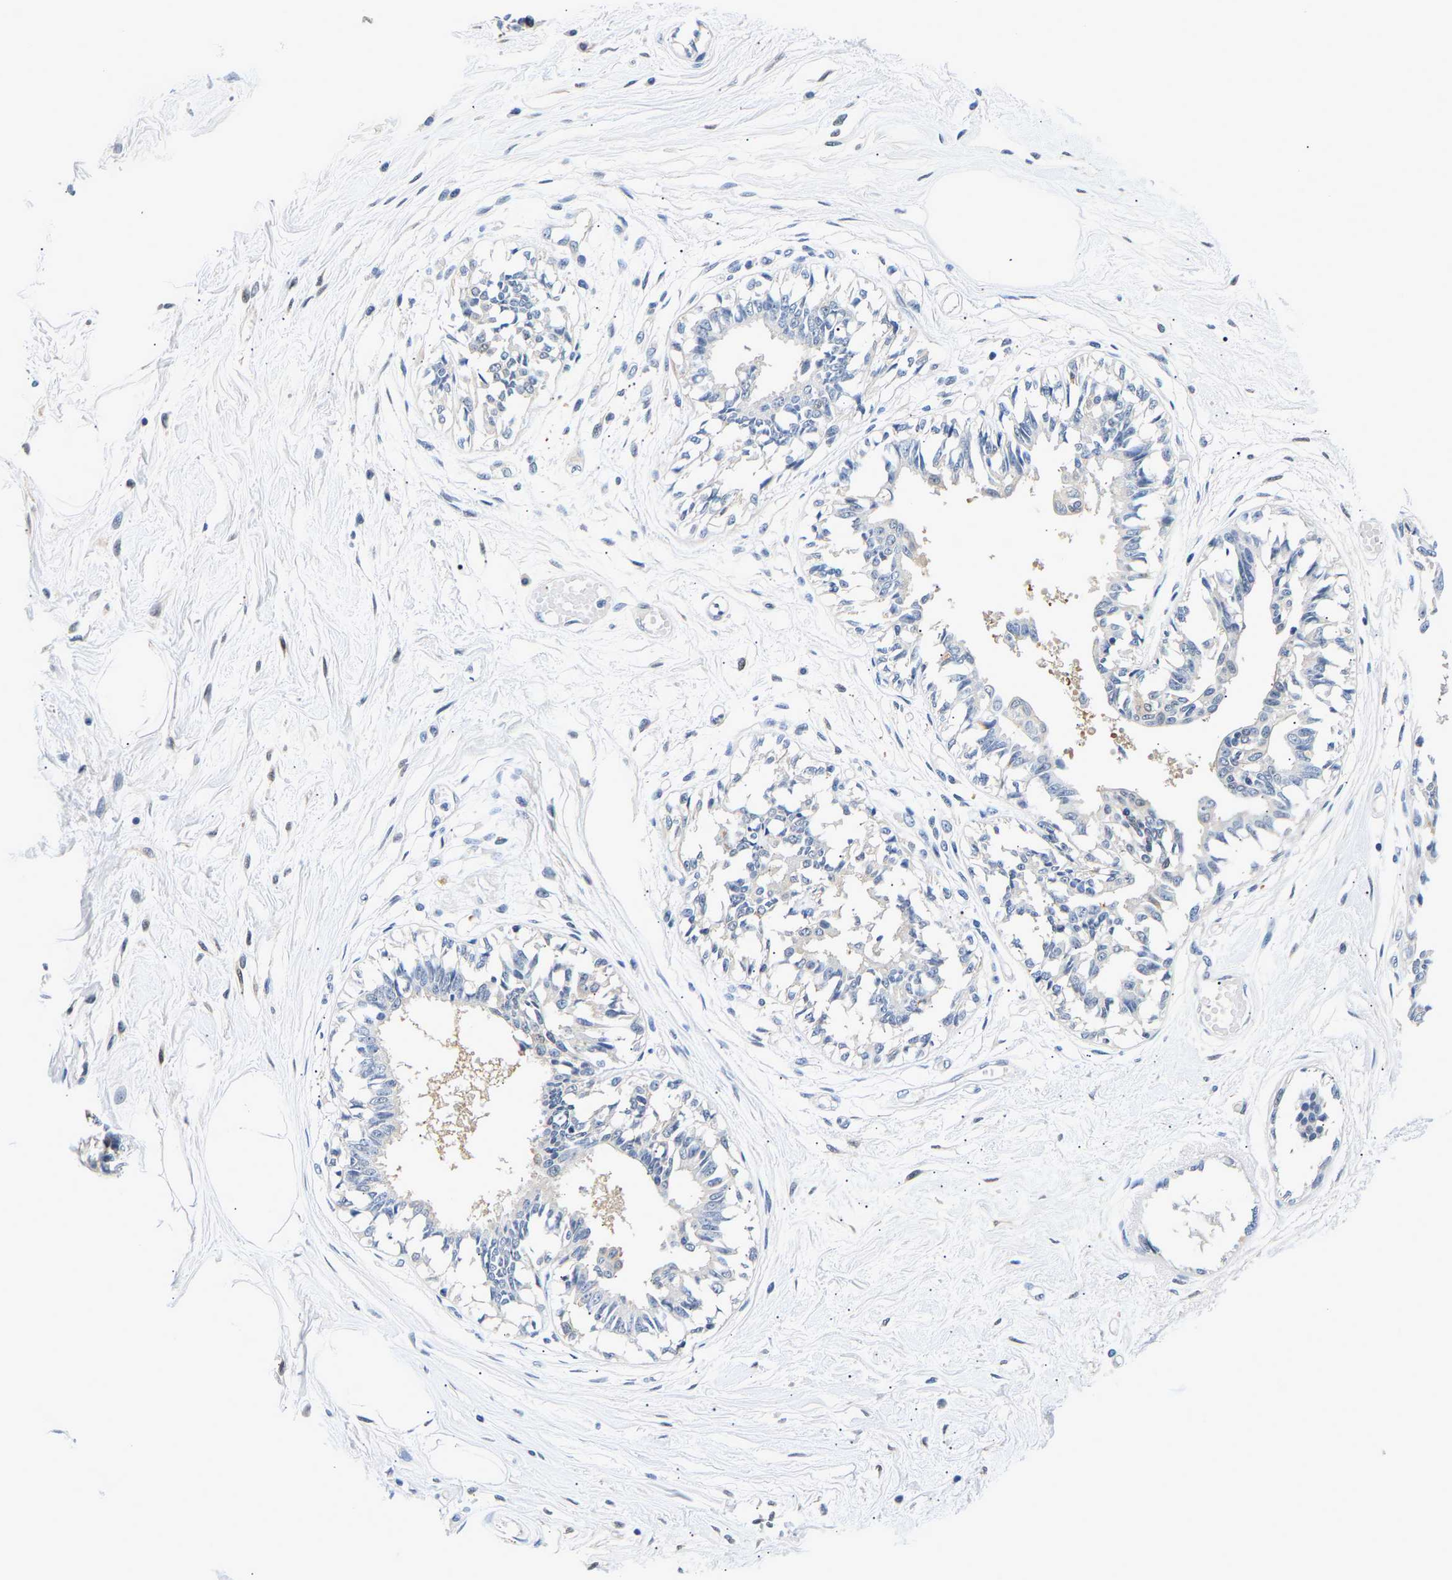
{"staining": {"intensity": "negative", "quantity": "none", "location": "none"}, "tissue": "breast", "cell_type": "Adipocytes", "image_type": "normal", "snomed": [{"axis": "morphology", "description": "Normal tissue, NOS"}, {"axis": "topography", "description": "Breast"}], "caption": "Immunohistochemical staining of benign breast exhibits no significant positivity in adipocytes.", "gene": "UCHL3", "patient": {"sex": "female", "age": 45}}